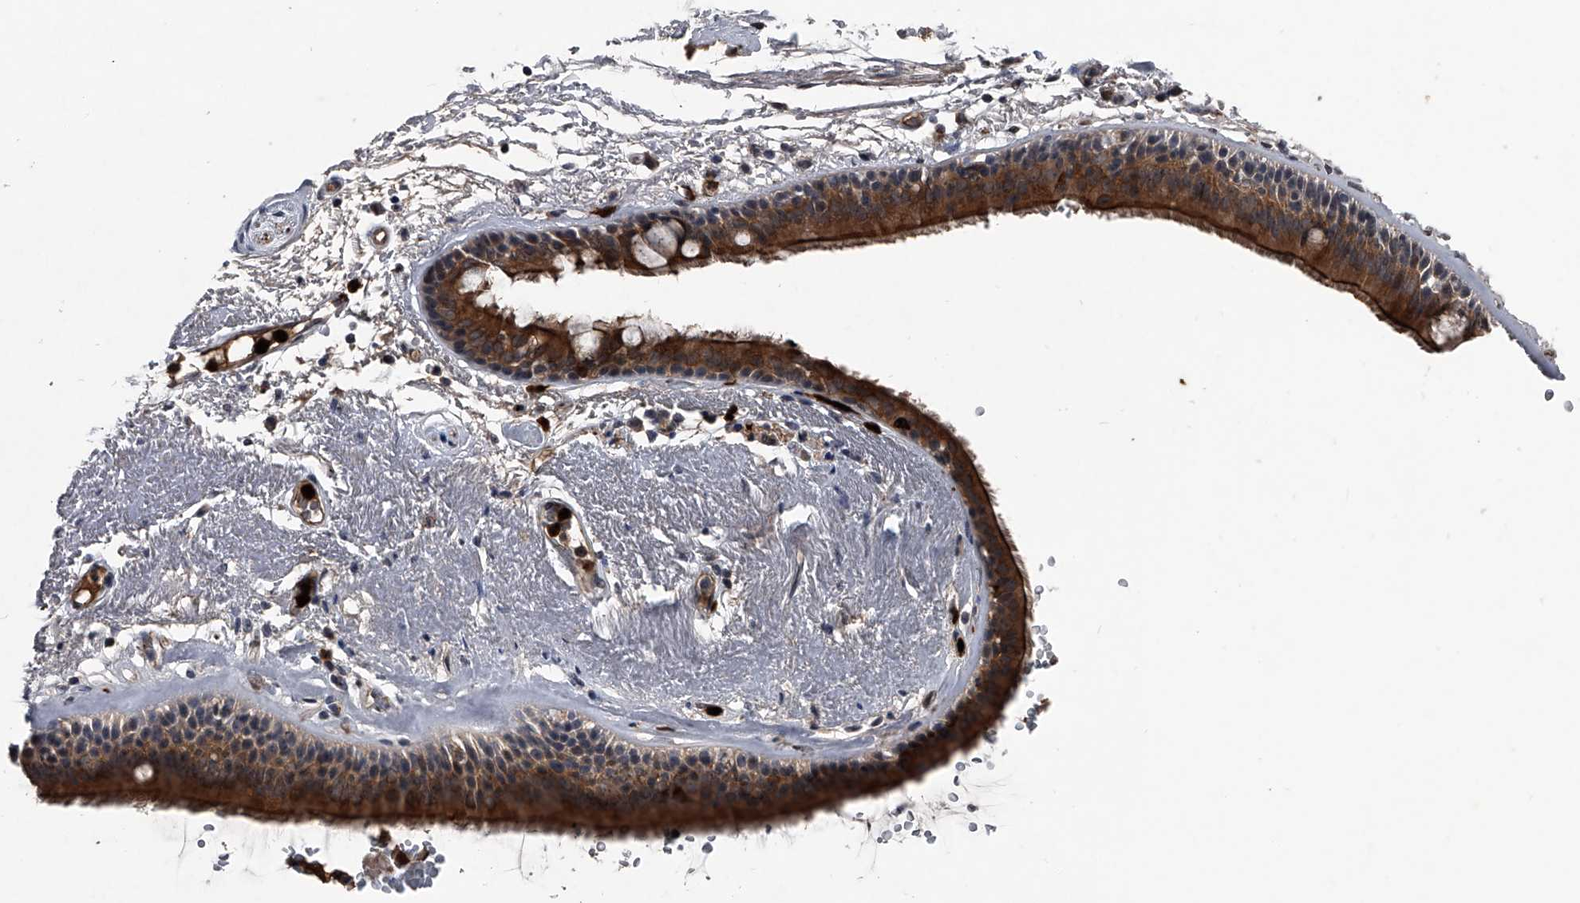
{"staining": {"intensity": "moderate", "quantity": "25%-75%", "location": "cytoplasmic/membranous,nuclear"}, "tissue": "adipose tissue", "cell_type": "Adipocytes", "image_type": "normal", "snomed": [{"axis": "morphology", "description": "Normal tissue, NOS"}, {"axis": "topography", "description": "Cartilage tissue"}], "caption": "Adipocytes reveal medium levels of moderate cytoplasmic/membranous,nuclear expression in approximately 25%-75% of cells in normal human adipose tissue.", "gene": "MAPKAP1", "patient": {"sex": "female", "age": 63}}